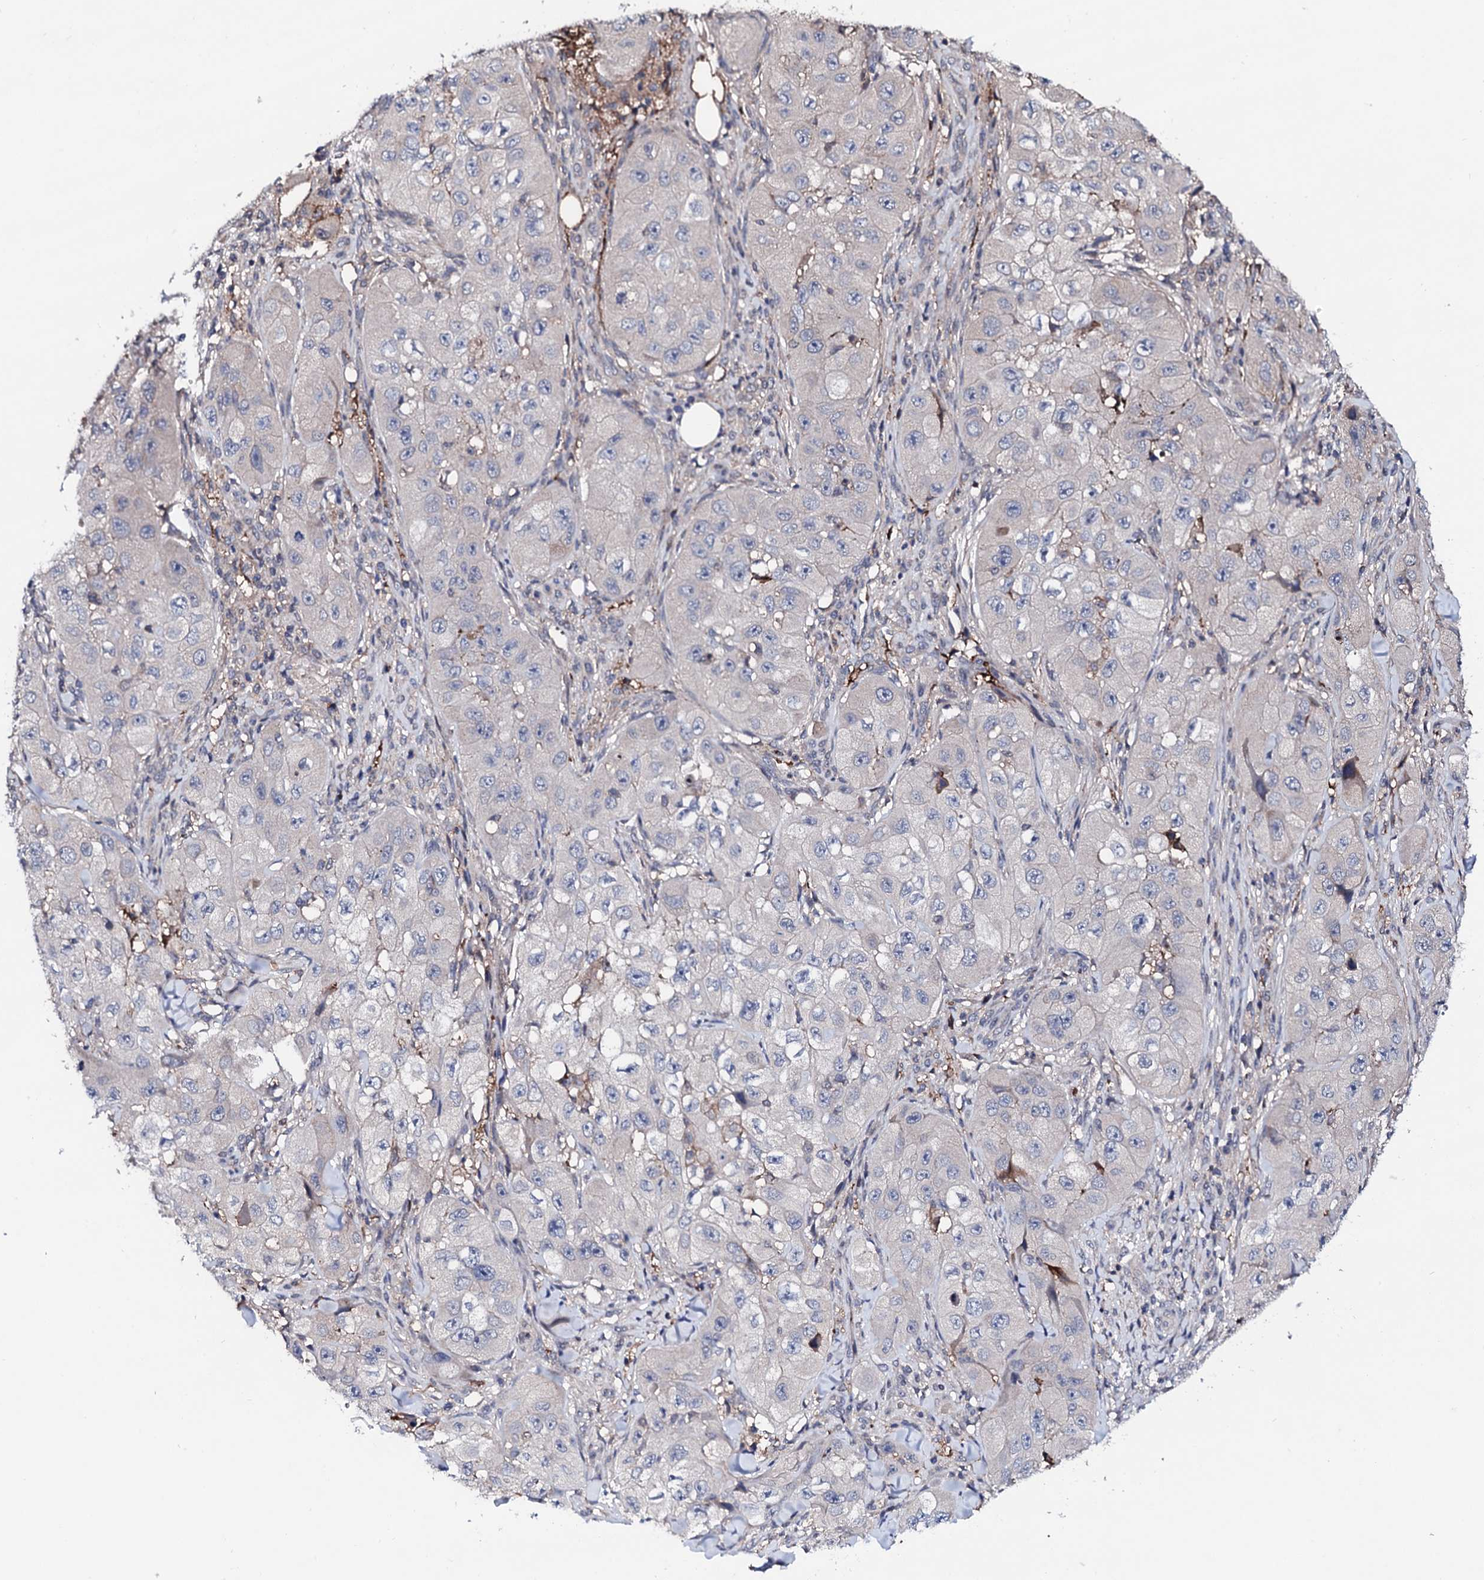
{"staining": {"intensity": "negative", "quantity": "none", "location": "none"}, "tissue": "skin cancer", "cell_type": "Tumor cells", "image_type": "cancer", "snomed": [{"axis": "morphology", "description": "Squamous cell carcinoma, NOS"}, {"axis": "topography", "description": "Skin"}, {"axis": "topography", "description": "Subcutis"}], "caption": "A micrograph of human skin cancer (squamous cell carcinoma) is negative for staining in tumor cells.", "gene": "EDC3", "patient": {"sex": "male", "age": 73}}